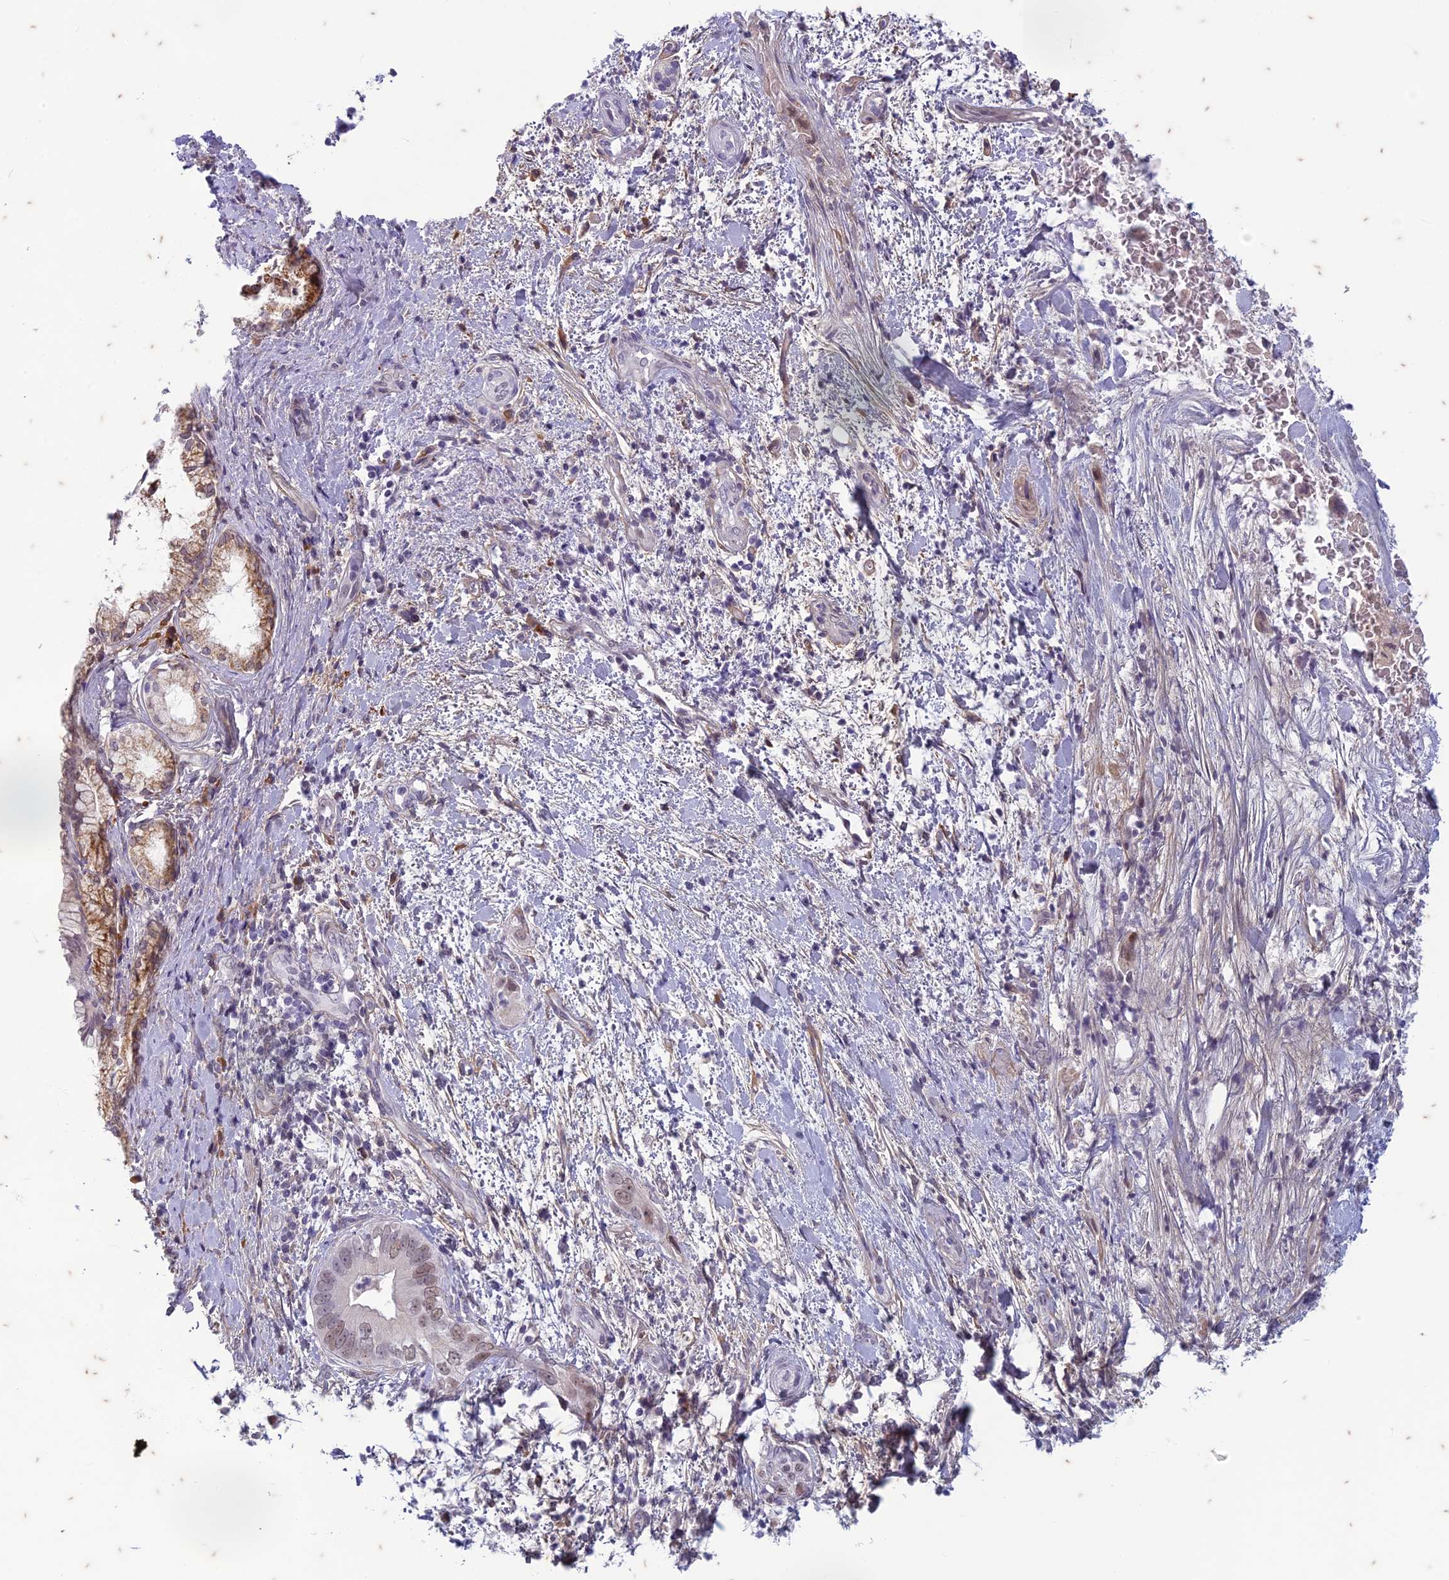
{"staining": {"intensity": "moderate", "quantity": "25%-75%", "location": "cytoplasmic/membranous,nuclear"}, "tissue": "pancreatic cancer", "cell_type": "Tumor cells", "image_type": "cancer", "snomed": [{"axis": "morphology", "description": "Adenocarcinoma, NOS"}, {"axis": "topography", "description": "Pancreas"}], "caption": "Pancreatic adenocarcinoma was stained to show a protein in brown. There is medium levels of moderate cytoplasmic/membranous and nuclear positivity in about 25%-75% of tumor cells.", "gene": "PABPN1L", "patient": {"sex": "female", "age": 78}}